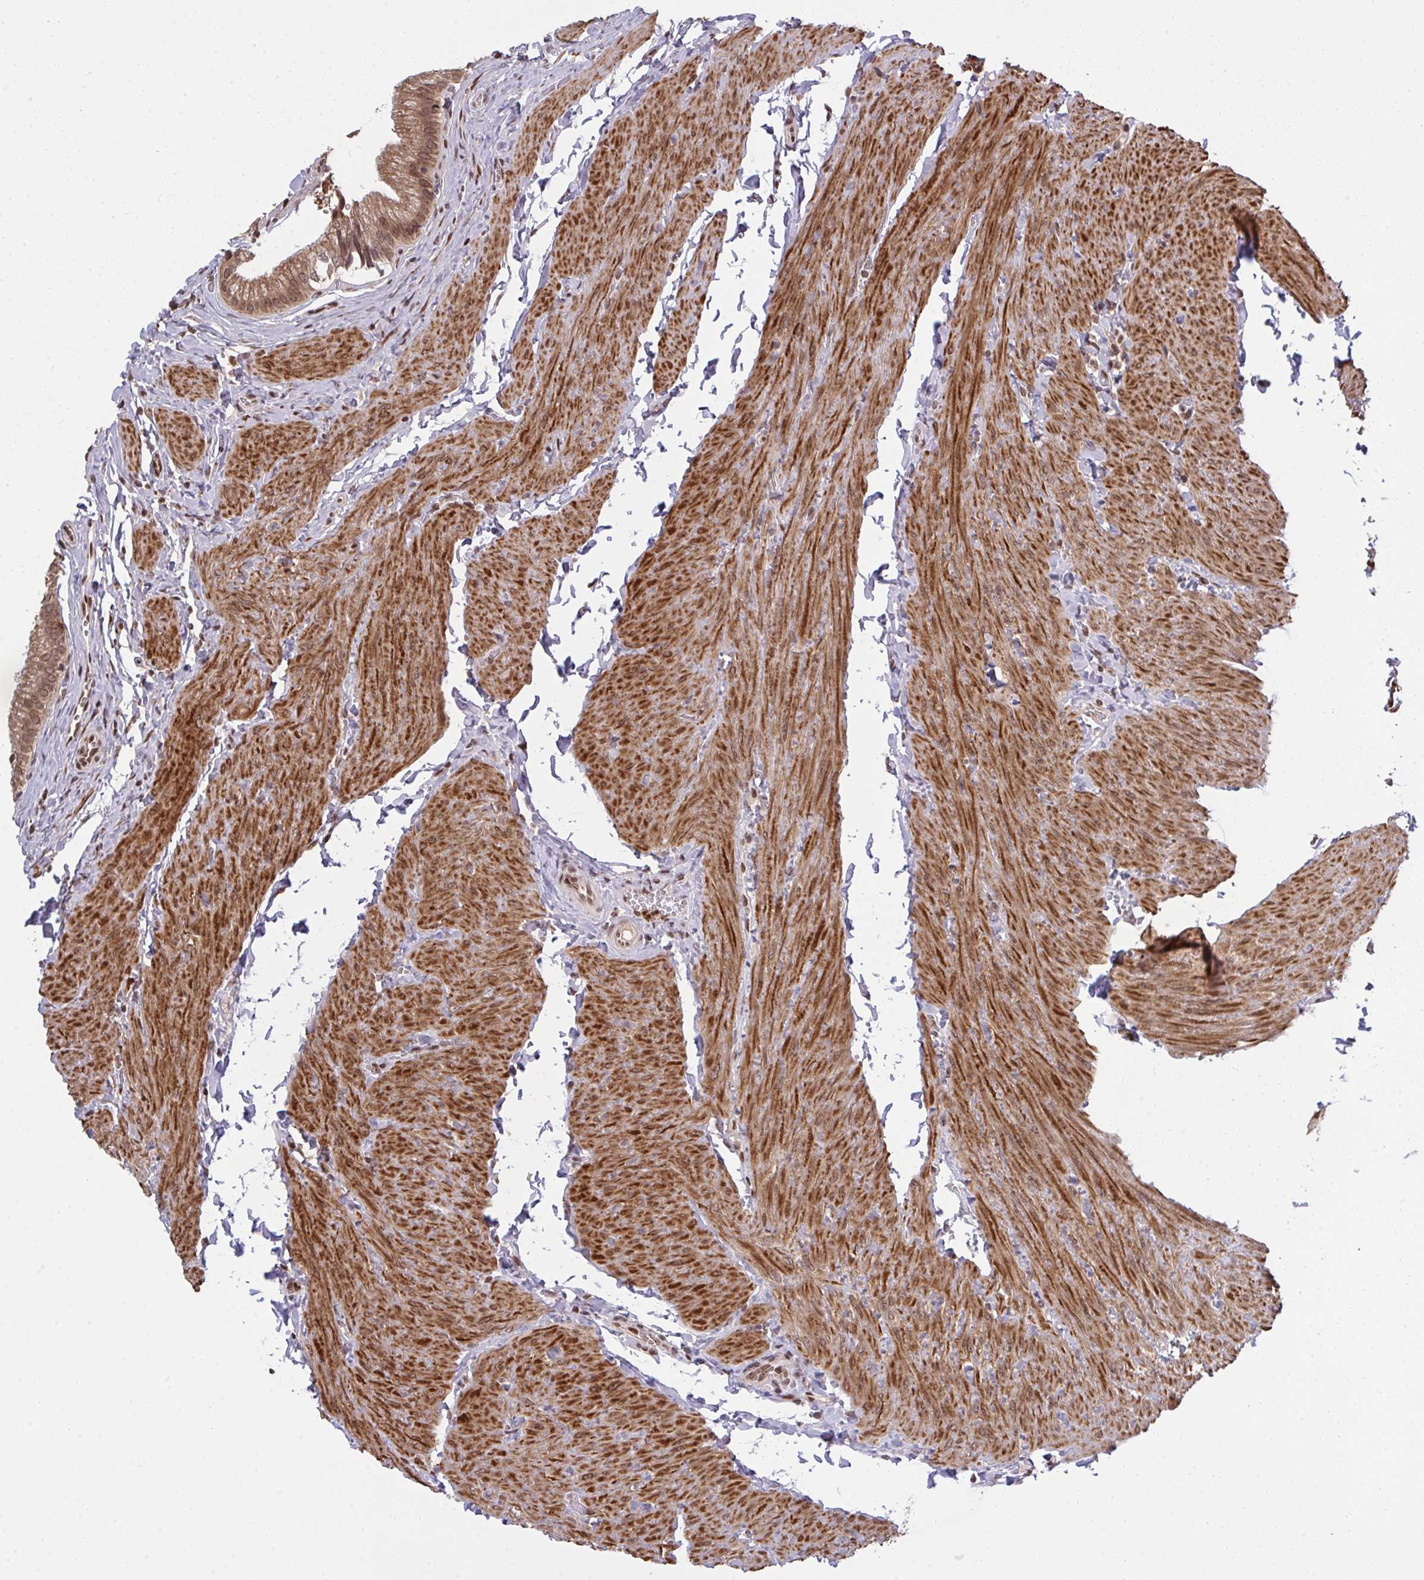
{"staining": {"intensity": "moderate", "quantity": ">75%", "location": "cytoplasmic/membranous,nuclear"}, "tissue": "gallbladder", "cell_type": "Glandular cells", "image_type": "normal", "snomed": [{"axis": "morphology", "description": "Normal tissue, NOS"}, {"axis": "topography", "description": "Gallbladder"}, {"axis": "topography", "description": "Peripheral nerve tissue"}], "caption": "A high-resolution micrograph shows IHC staining of unremarkable gallbladder, which demonstrates moderate cytoplasmic/membranous,nuclear staining in approximately >75% of glandular cells. Ihc stains the protein of interest in brown and the nuclei are stained blue.", "gene": "UXT", "patient": {"sex": "male", "age": 17}}